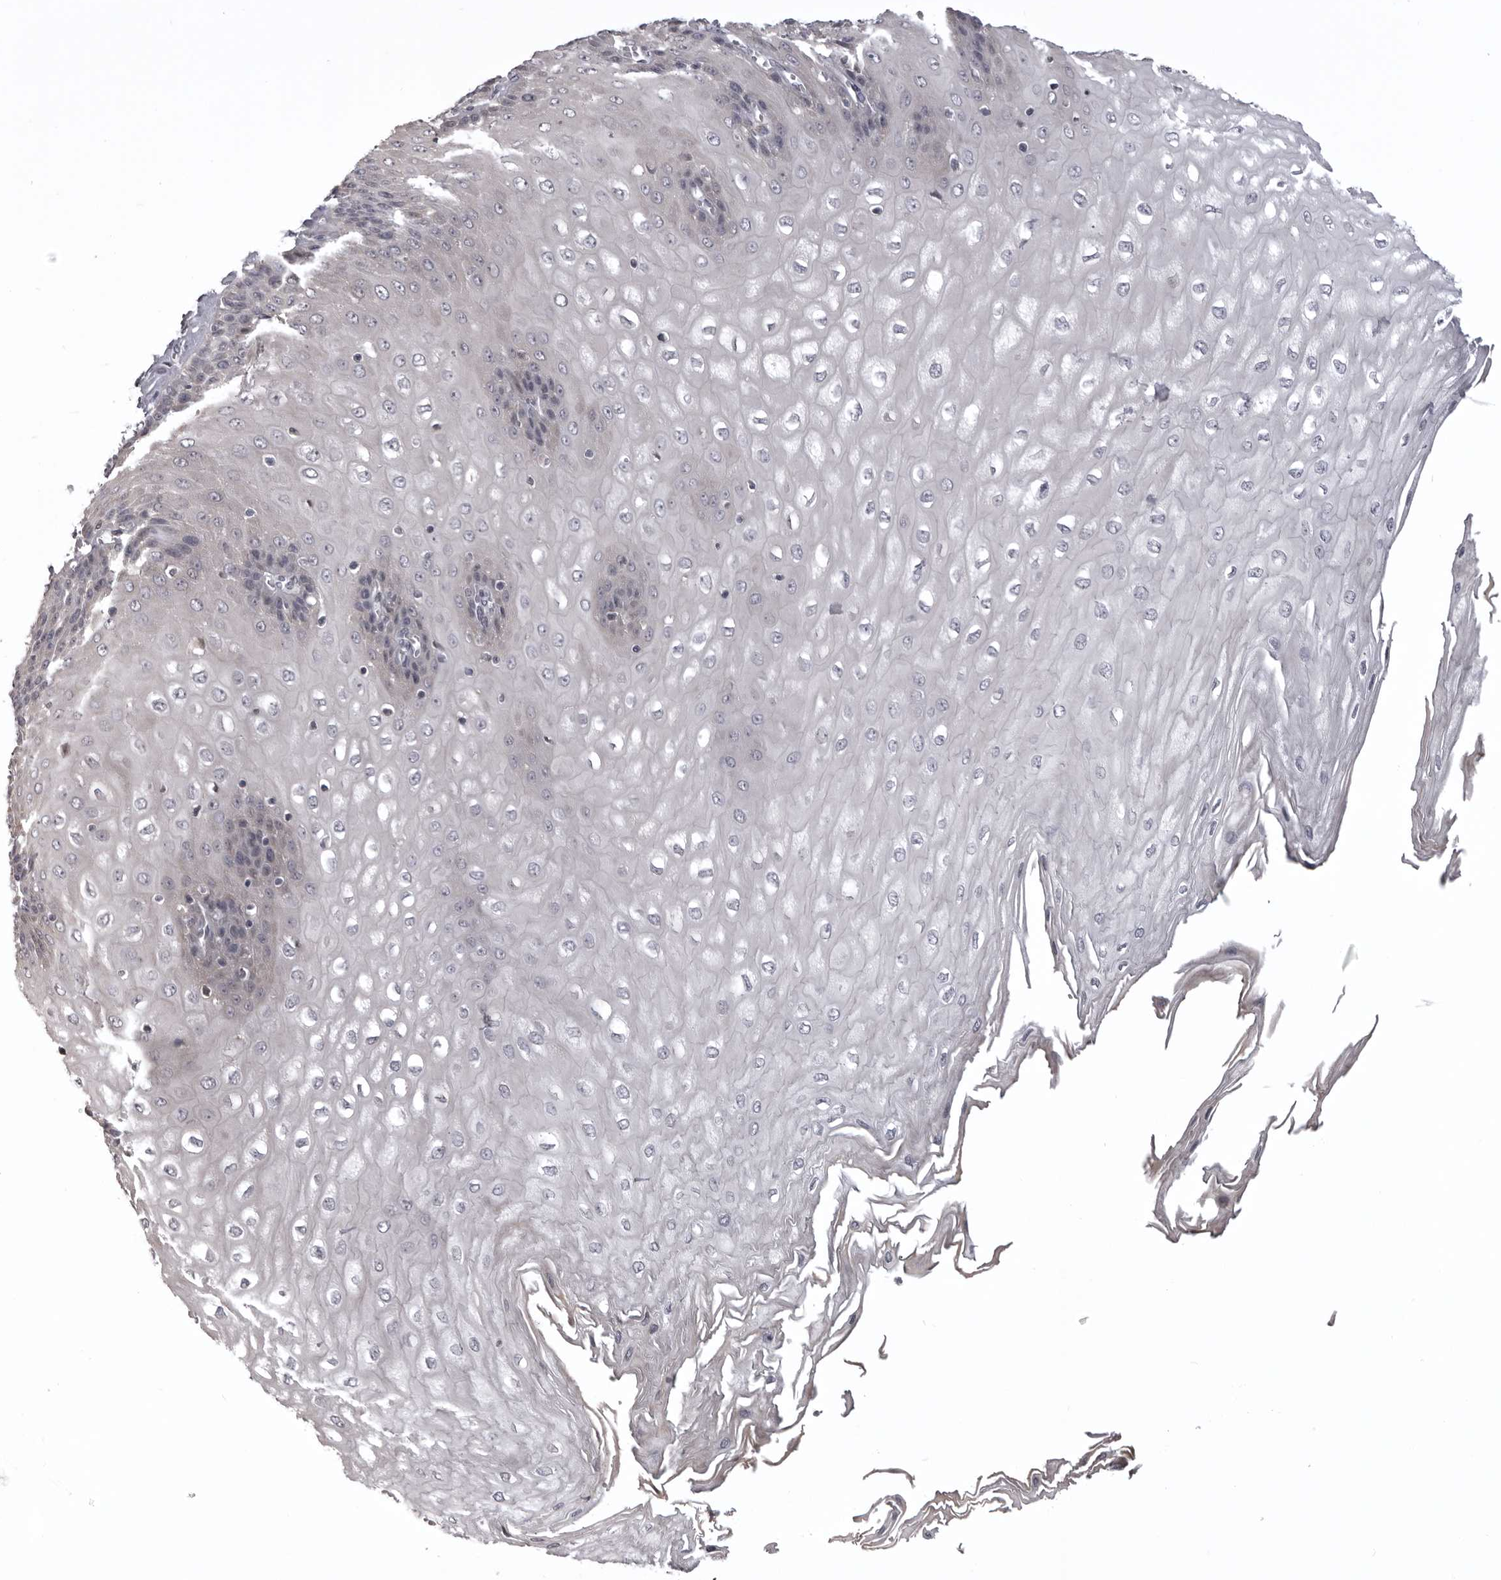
{"staining": {"intensity": "negative", "quantity": "none", "location": "none"}, "tissue": "esophagus", "cell_type": "Squamous epithelial cells", "image_type": "normal", "snomed": [{"axis": "morphology", "description": "Normal tissue, NOS"}, {"axis": "topography", "description": "Esophagus"}], "caption": "Squamous epithelial cells show no significant protein staining in unremarkable esophagus. (DAB (3,3'-diaminobenzidine) immunohistochemistry visualized using brightfield microscopy, high magnification).", "gene": "NCEH1", "patient": {"sex": "male", "age": 60}}